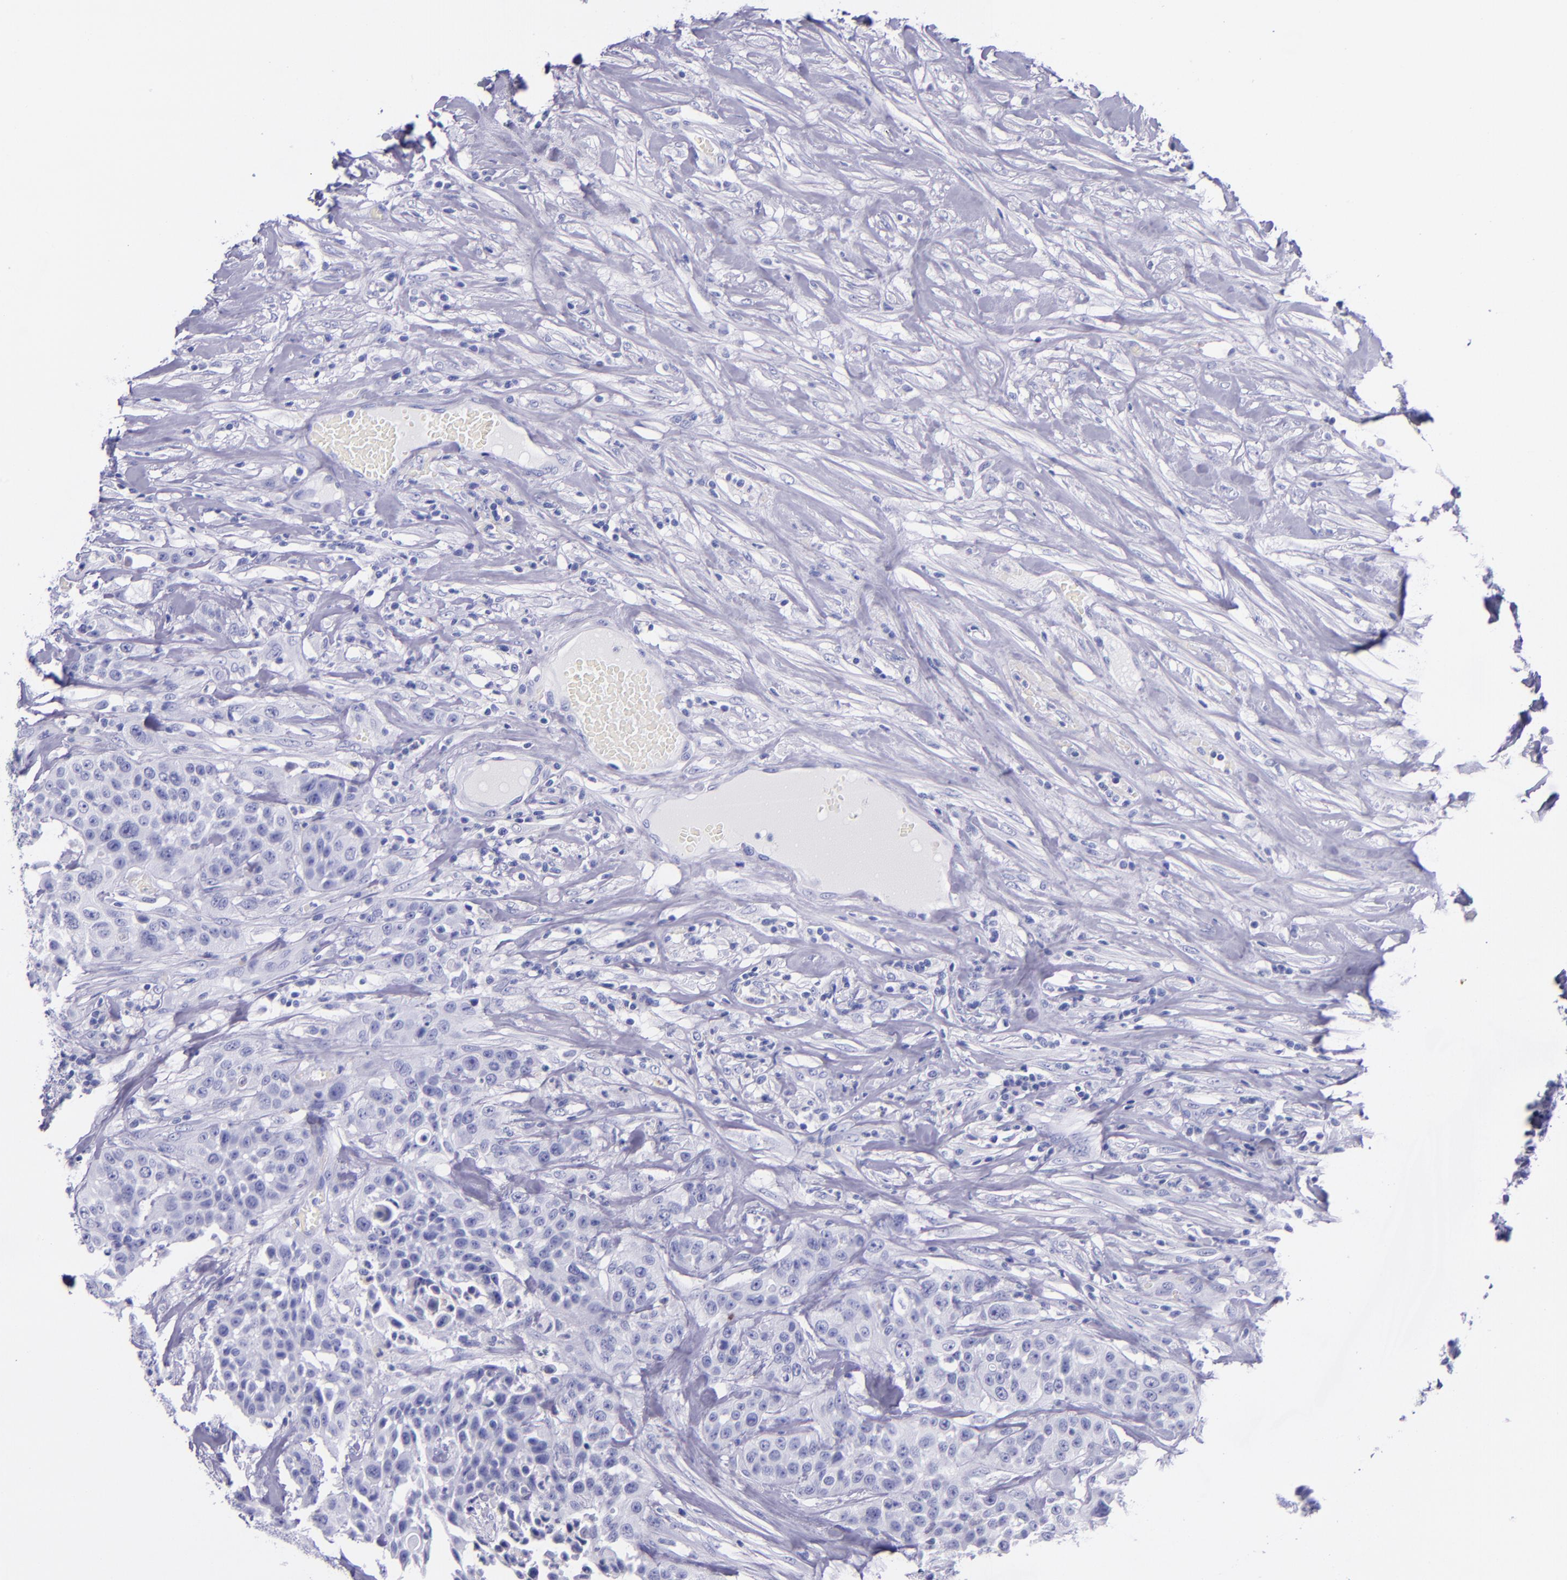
{"staining": {"intensity": "negative", "quantity": "none", "location": "none"}, "tissue": "urothelial cancer", "cell_type": "Tumor cells", "image_type": "cancer", "snomed": [{"axis": "morphology", "description": "Urothelial carcinoma, High grade"}, {"axis": "topography", "description": "Urinary bladder"}], "caption": "Immunohistochemistry (IHC) of human urothelial carcinoma (high-grade) displays no staining in tumor cells.", "gene": "SLPI", "patient": {"sex": "male", "age": 74}}